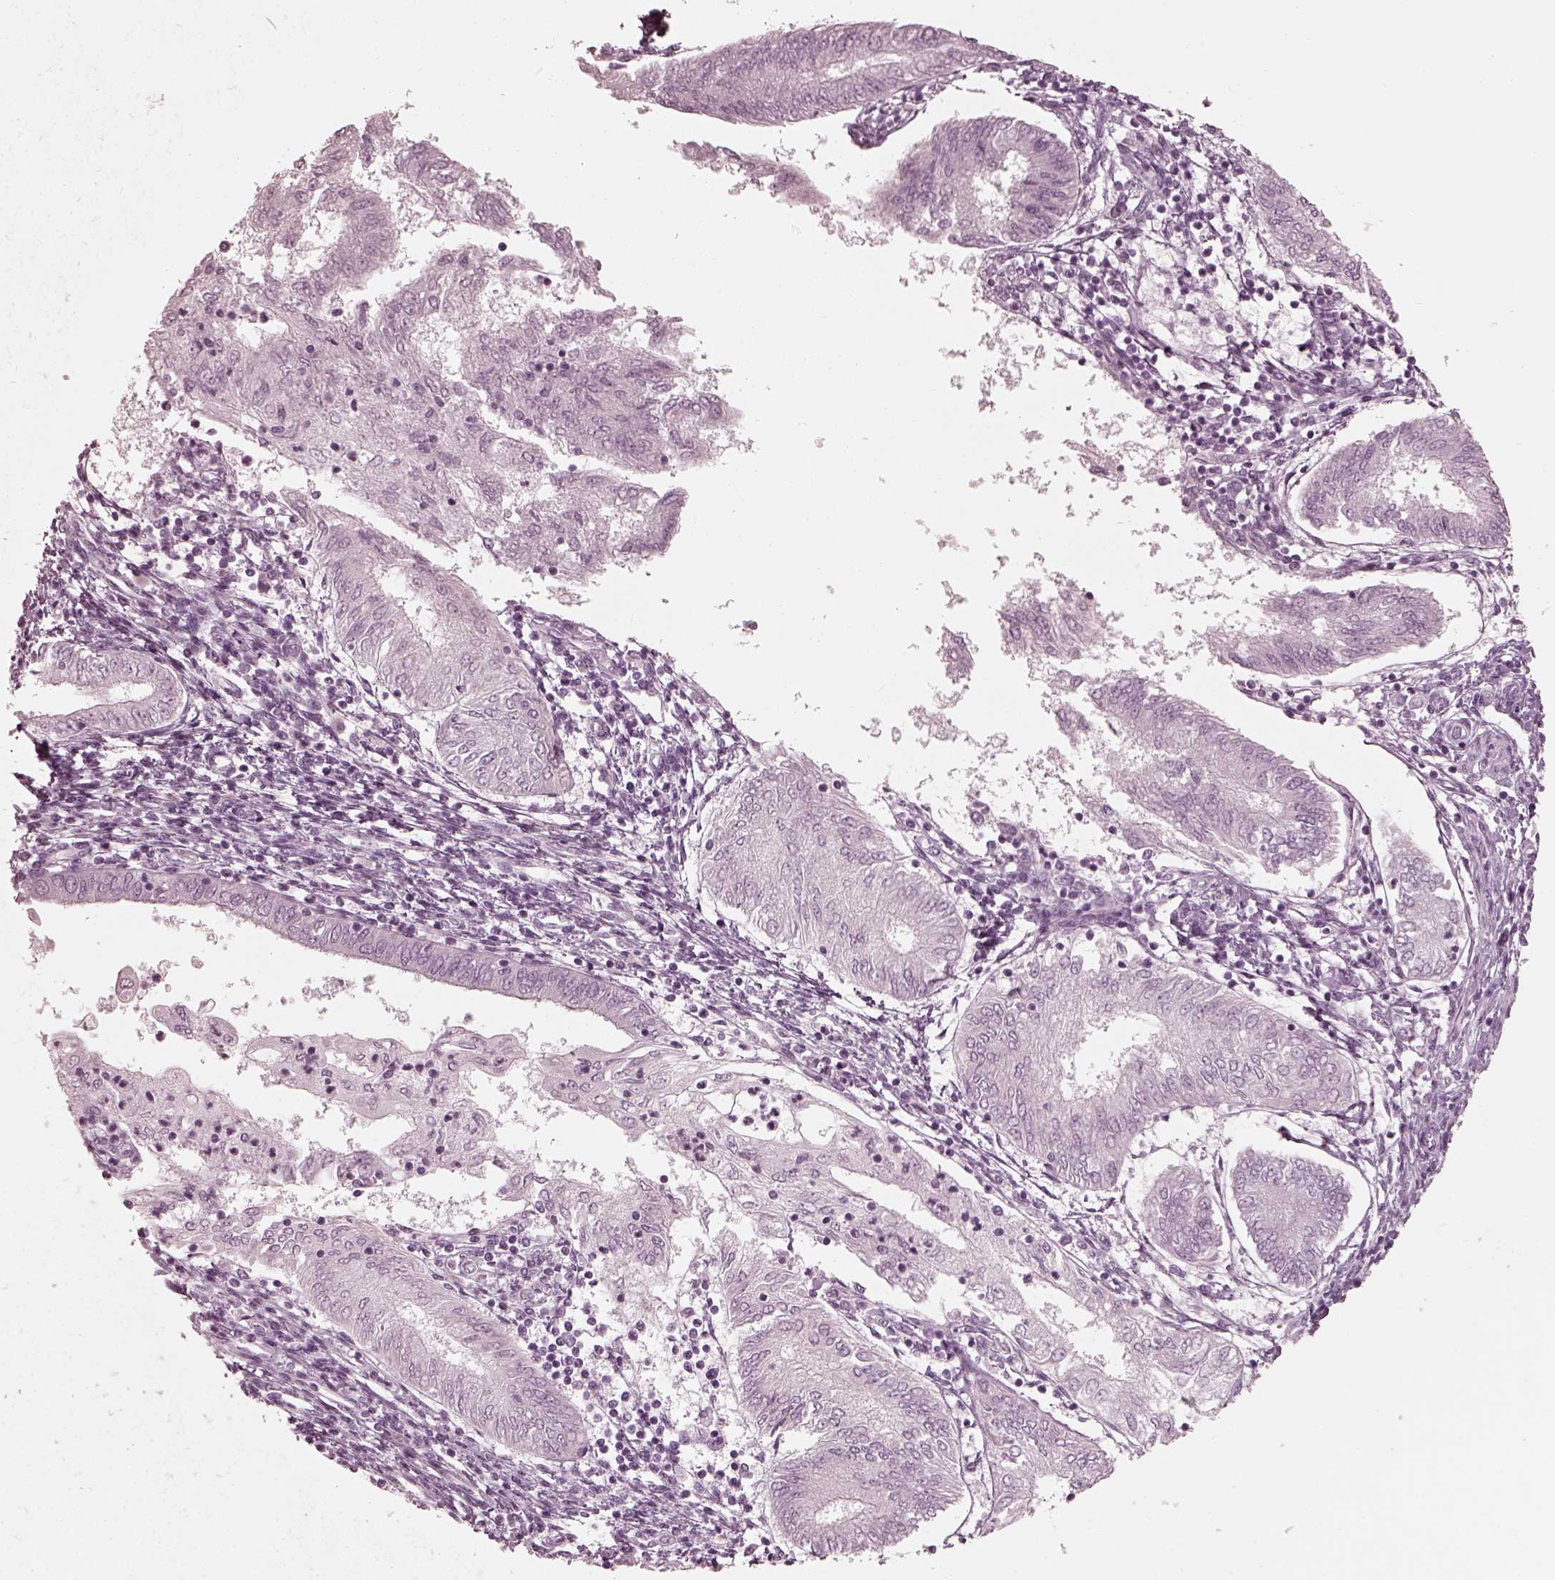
{"staining": {"intensity": "negative", "quantity": "none", "location": "none"}, "tissue": "endometrial cancer", "cell_type": "Tumor cells", "image_type": "cancer", "snomed": [{"axis": "morphology", "description": "Adenocarcinoma, NOS"}, {"axis": "topography", "description": "Endometrium"}], "caption": "This is an immunohistochemistry image of human endometrial cancer. There is no staining in tumor cells.", "gene": "SAXO2", "patient": {"sex": "female", "age": 68}}